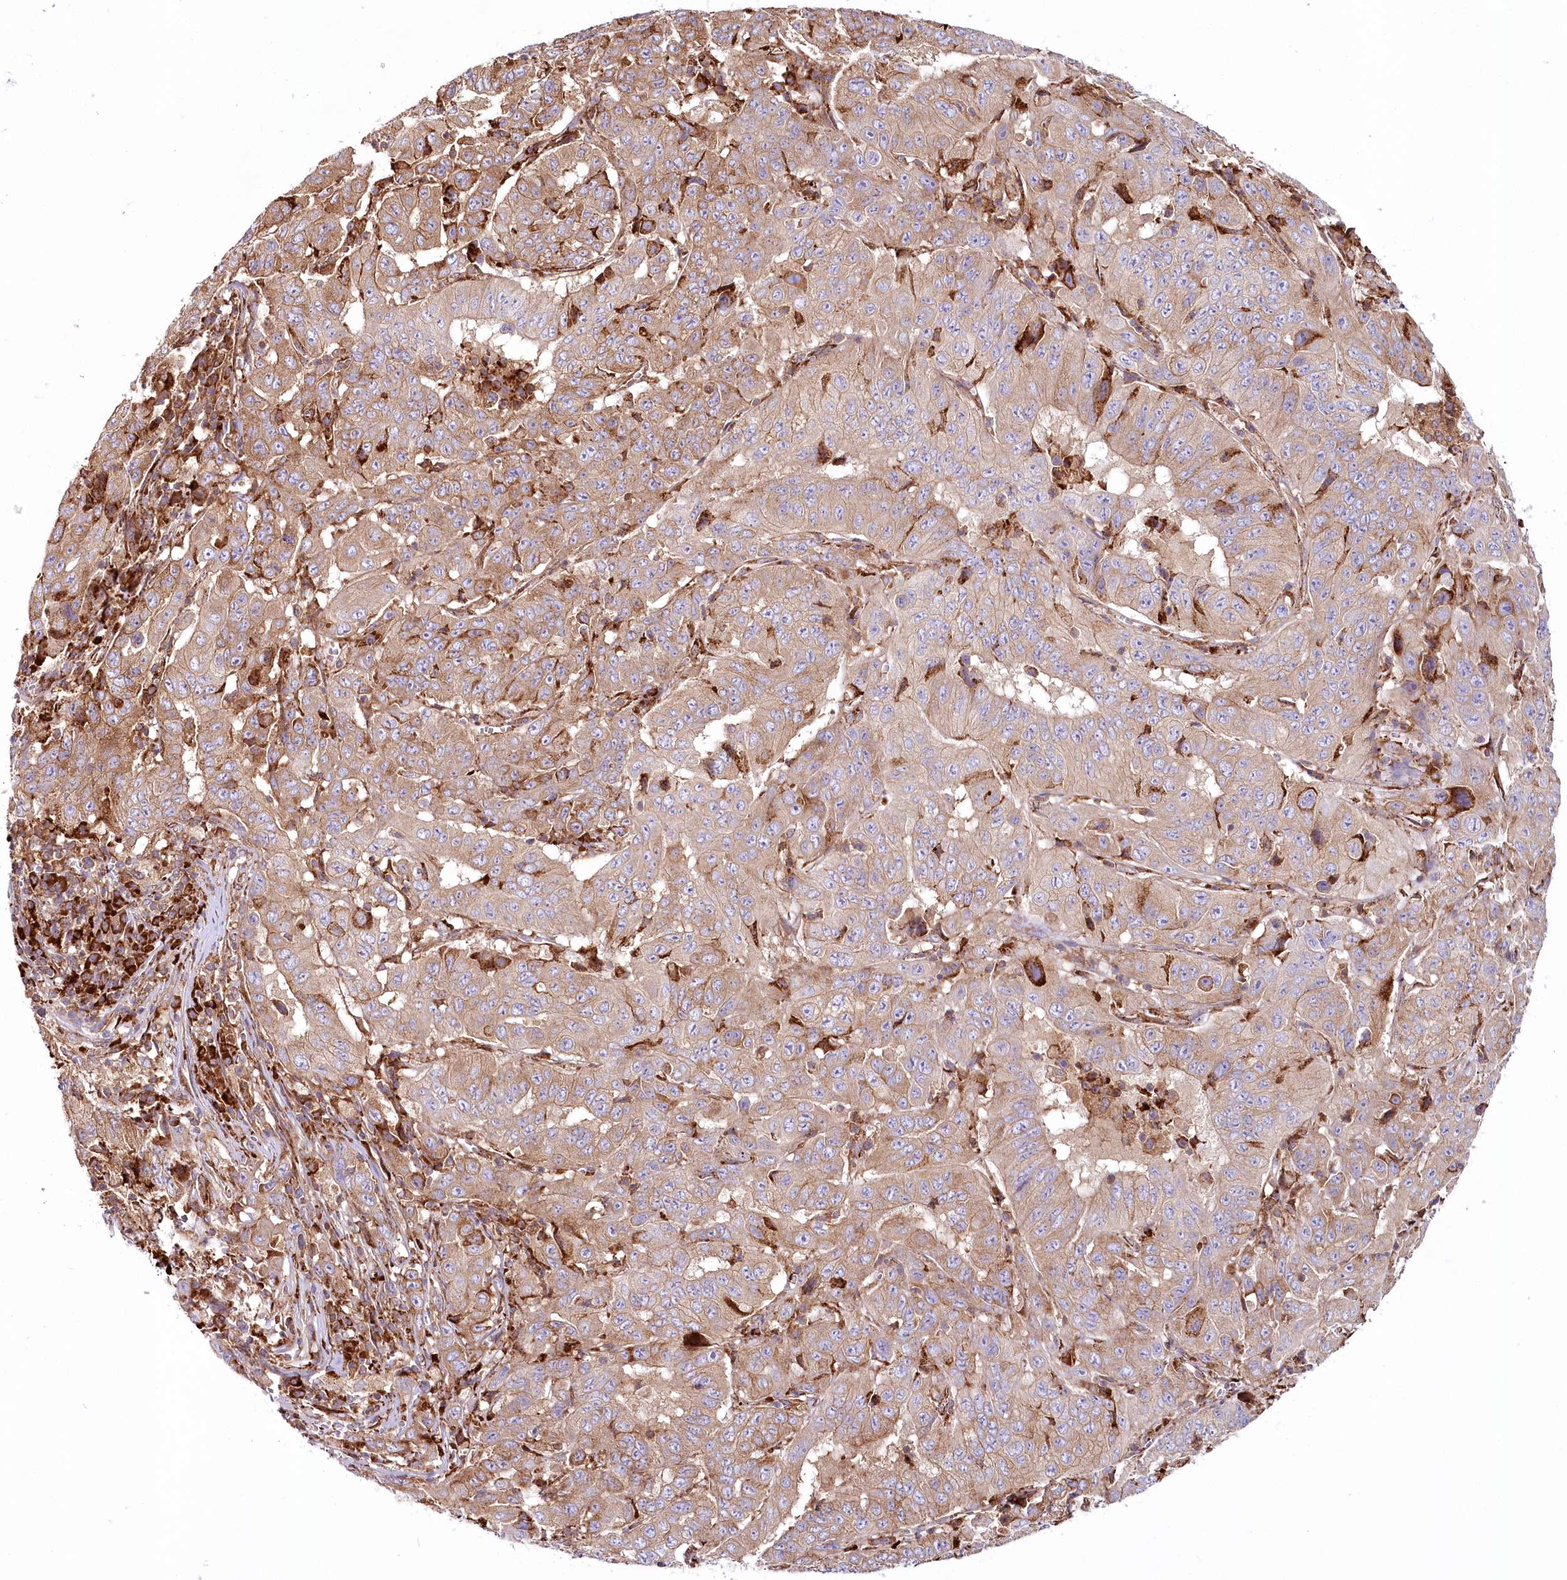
{"staining": {"intensity": "moderate", "quantity": ">75%", "location": "cytoplasmic/membranous"}, "tissue": "pancreatic cancer", "cell_type": "Tumor cells", "image_type": "cancer", "snomed": [{"axis": "morphology", "description": "Adenocarcinoma, NOS"}, {"axis": "topography", "description": "Pancreas"}], "caption": "Brown immunohistochemical staining in adenocarcinoma (pancreatic) displays moderate cytoplasmic/membranous staining in about >75% of tumor cells.", "gene": "POGLUT1", "patient": {"sex": "male", "age": 63}}